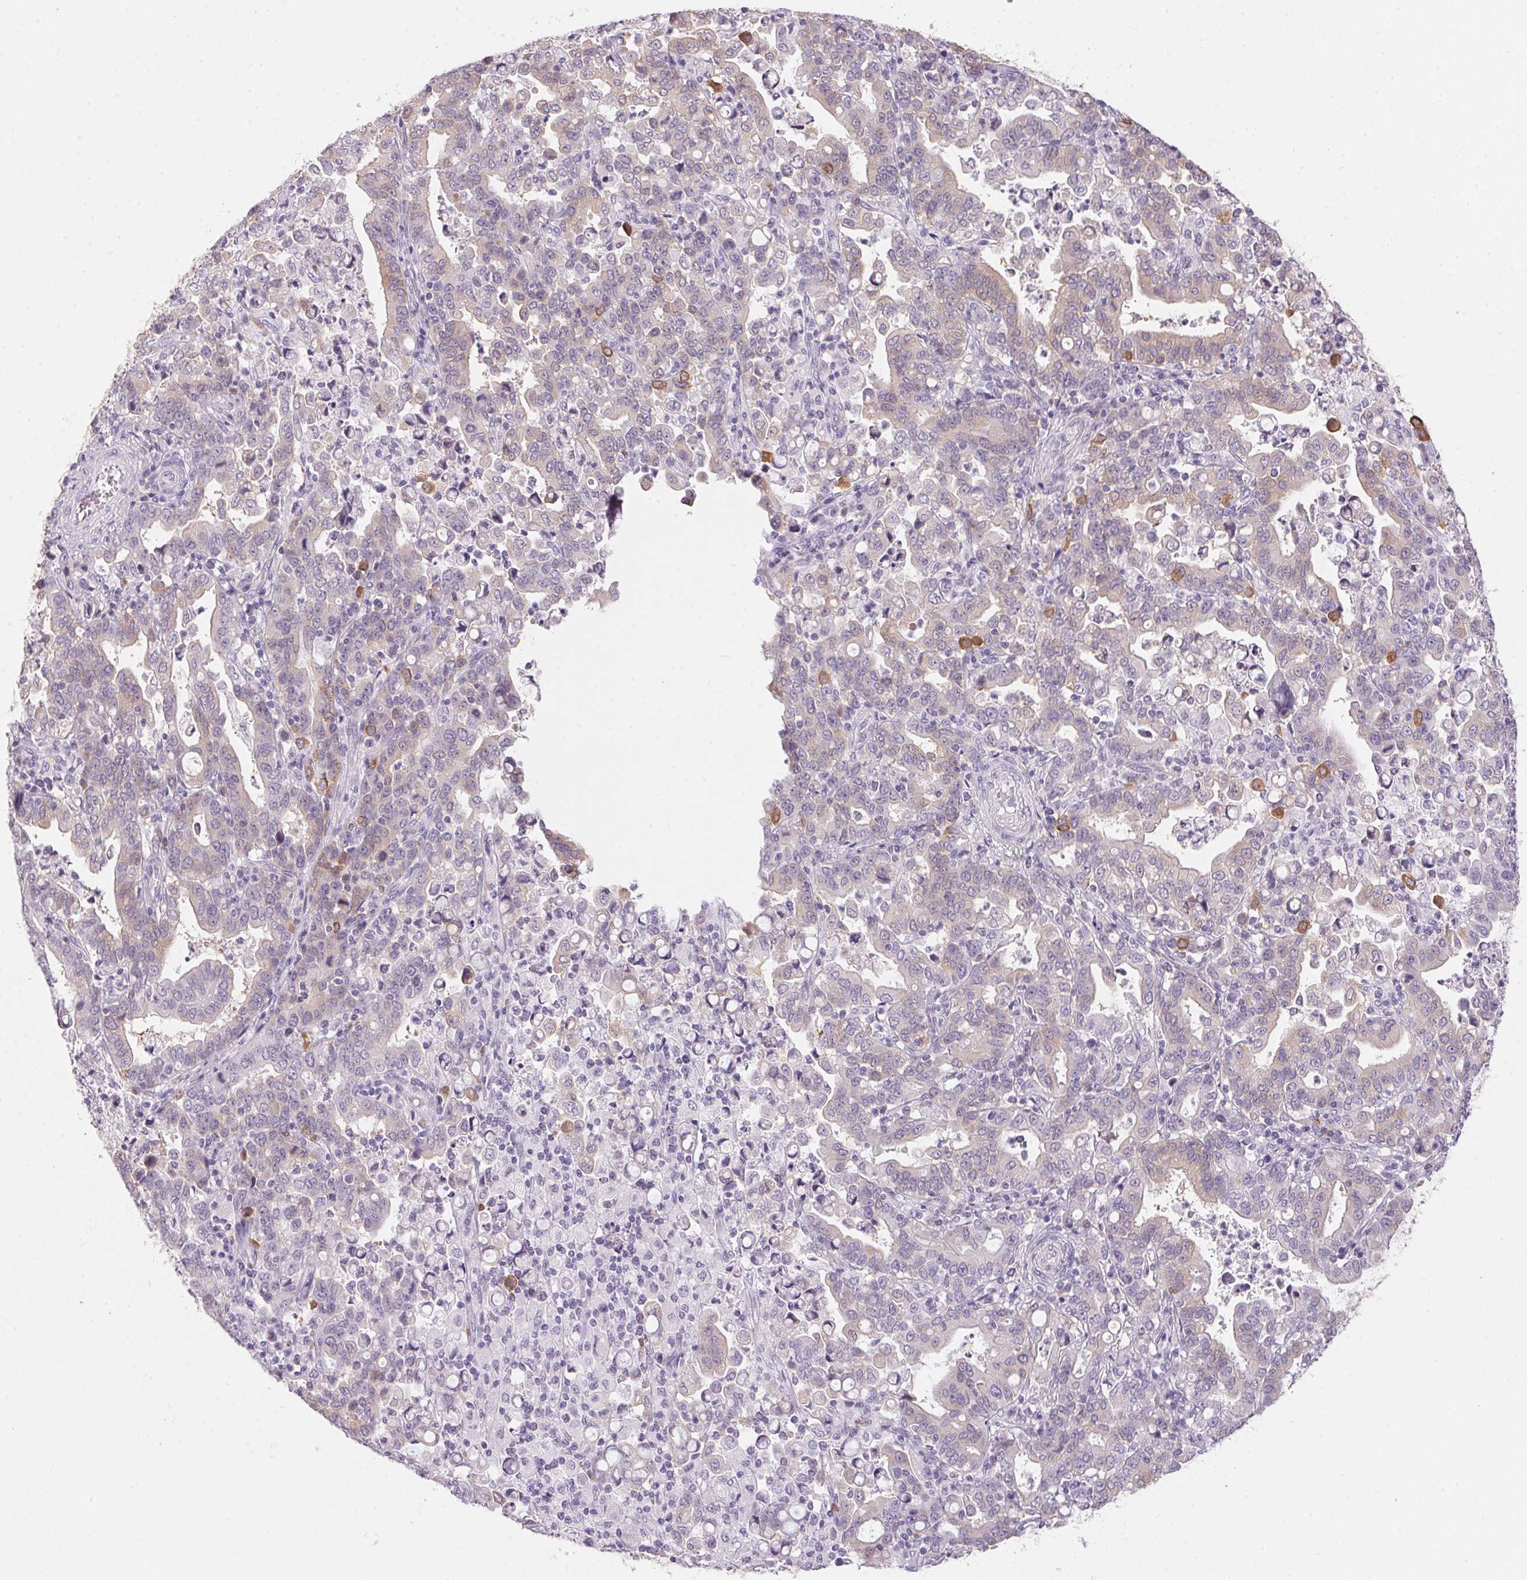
{"staining": {"intensity": "weak", "quantity": "<25%", "location": "cytoplasmic/membranous"}, "tissue": "stomach cancer", "cell_type": "Tumor cells", "image_type": "cancer", "snomed": [{"axis": "morphology", "description": "Adenocarcinoma, NOS"}, {"axis": "topography", "description": "Stomach, upper"}], "caption": "Immunohistochemical staining of human stomach cancer displays no significant staining in tumor cells. (DAB (3,3'-diaminobenzidine) immunohistochemistry (IHC) visualized using brightfield microscopy, high magnification).", "gene": "CADPS", "patient": {"sex": "male", "age": 69}}